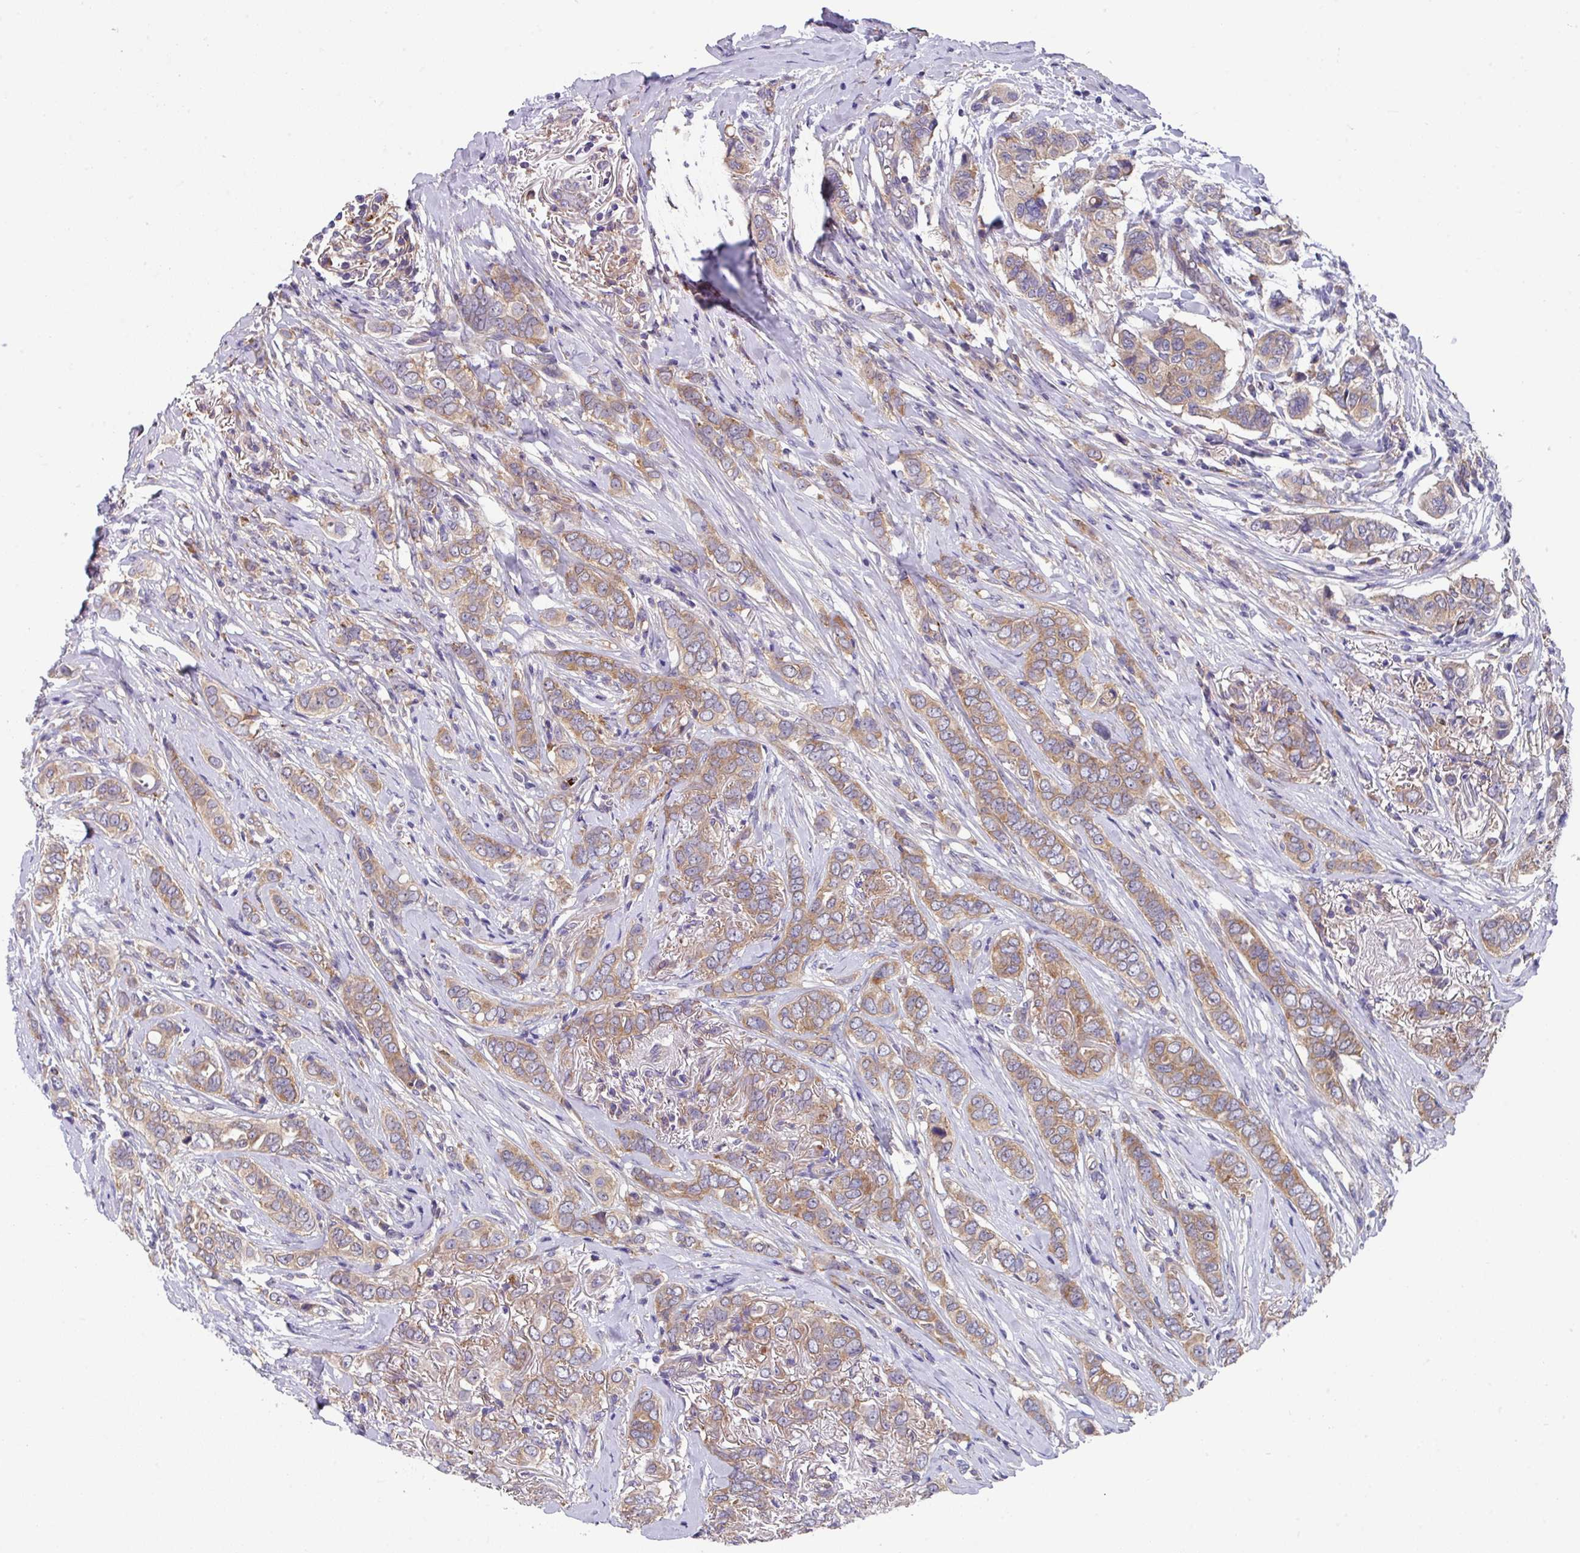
{"staining": {"intensity": "moderate", "quantity": ">75%", "location": "cytoplasmic/membranous"}, "tissue": "breast cancer", "cell_type": "Tumor cells", "image_type": "cancer", "snomed": [{"axis": "morphology", "description": "Lobular carcinoma"}, {"axis": "topography", "description": "Breast"}], "caption": "Tumor cells reveal medium levels of moderate cytoplasmic/membranous staining in about >75% of cells in human breast cancer (lobular carcinoma).", "gene": "EIF4B", "patient": {"sex": "female", "age": 51}}